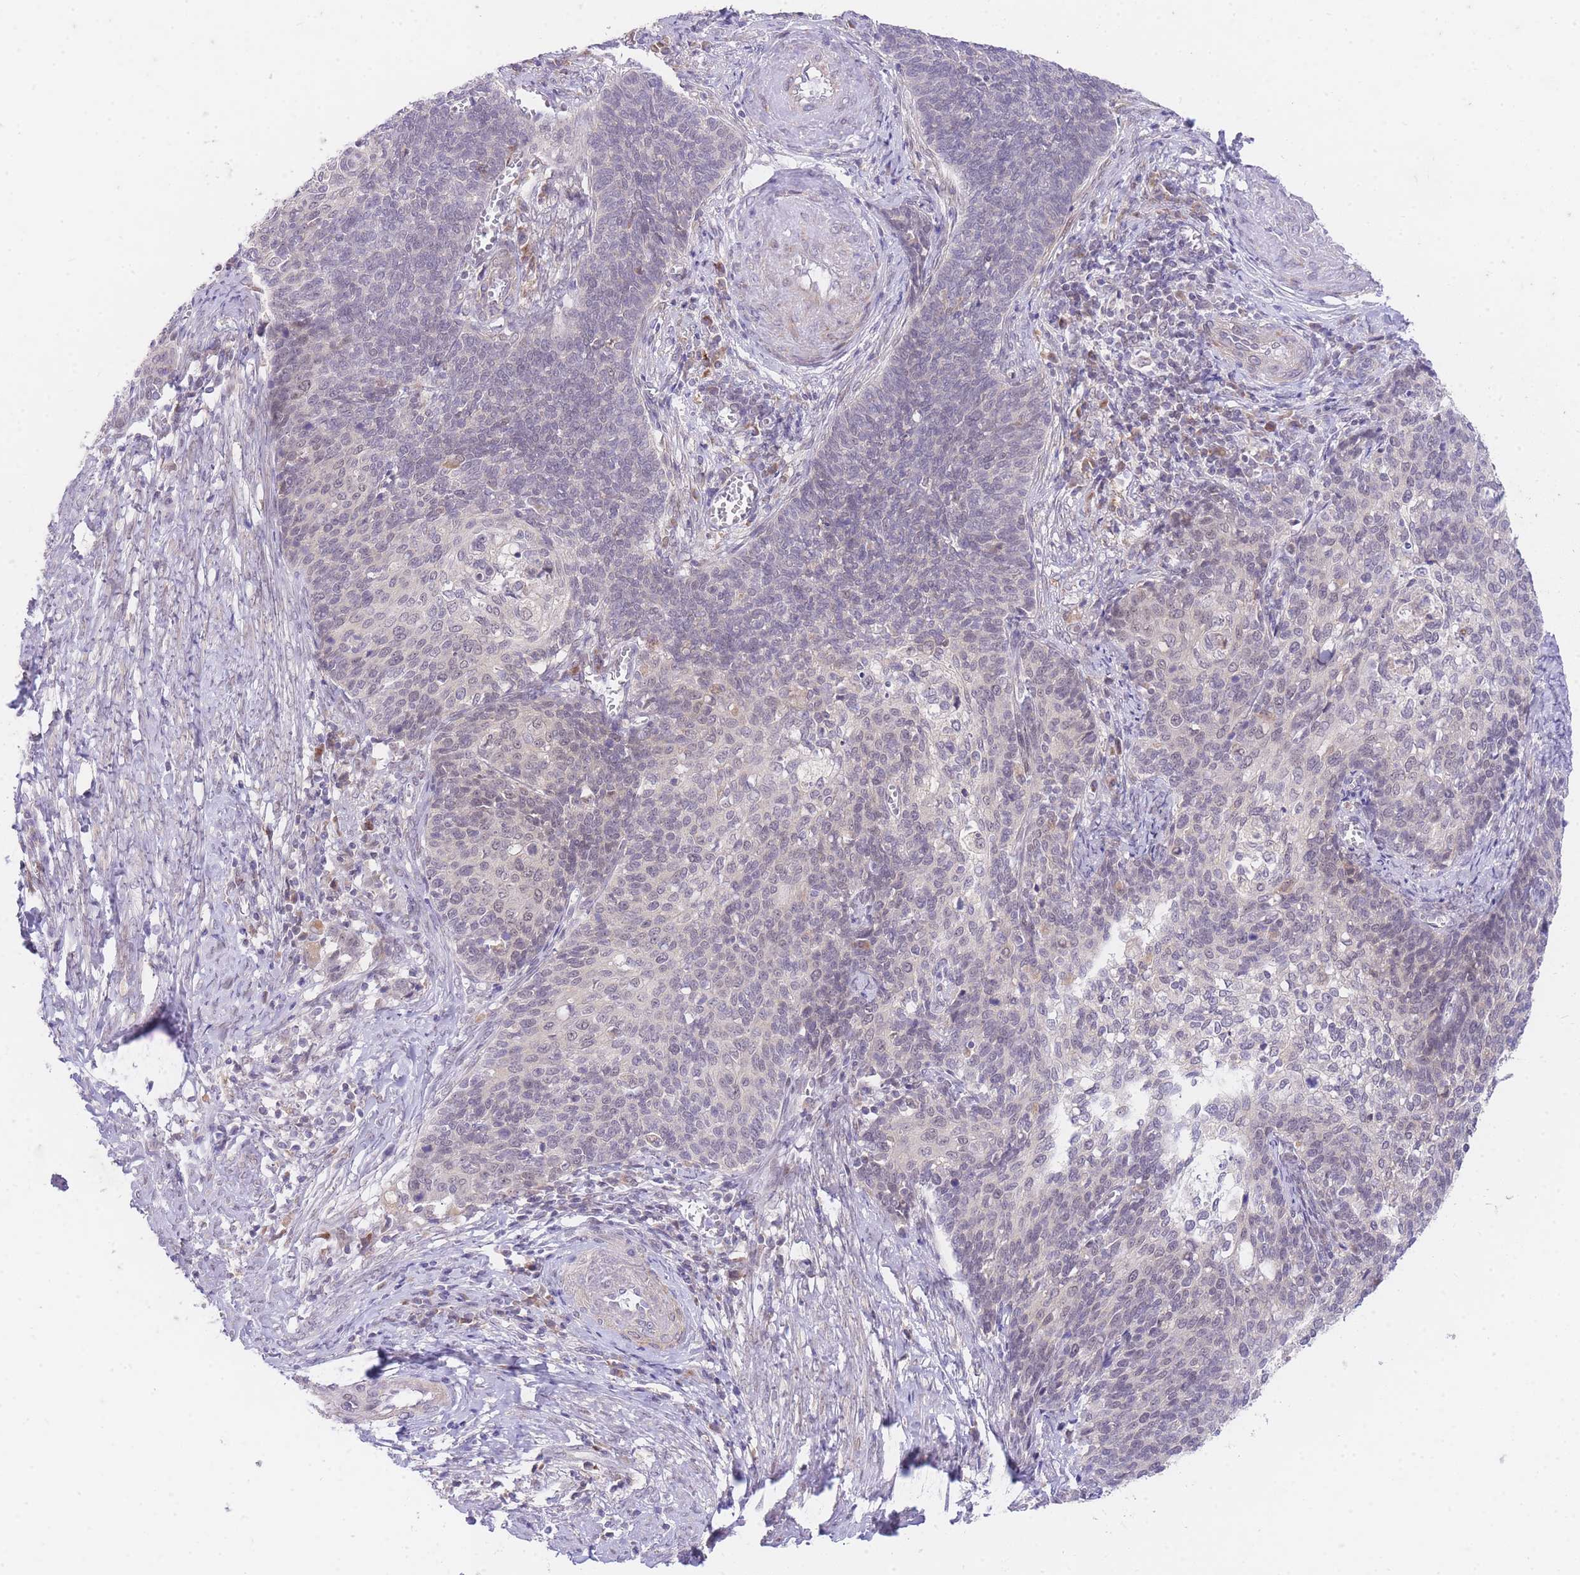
{"staining": {"intensity": "negative", "quantity": "none", "location": "none"}, "tissue": "cervical cancer", "cell_type": "Tumor cells", "image_type": "cancer", "snomed": [{"axis": "morphology", "description": "Squamous cell carcinoma, NOS"}, {"axis": "topography", "description": "Cervix"}], "caption": "Protein analysis of cervical squamous cell carcinoma demonstrates no significant positivity in tumor cells. (Brightfield microscopy of DAB (3,3'-diaminobenzidine) IHC at high magnification).", "gene": "SLC25A33", "patient": {"sex": "female", "age": 39}}